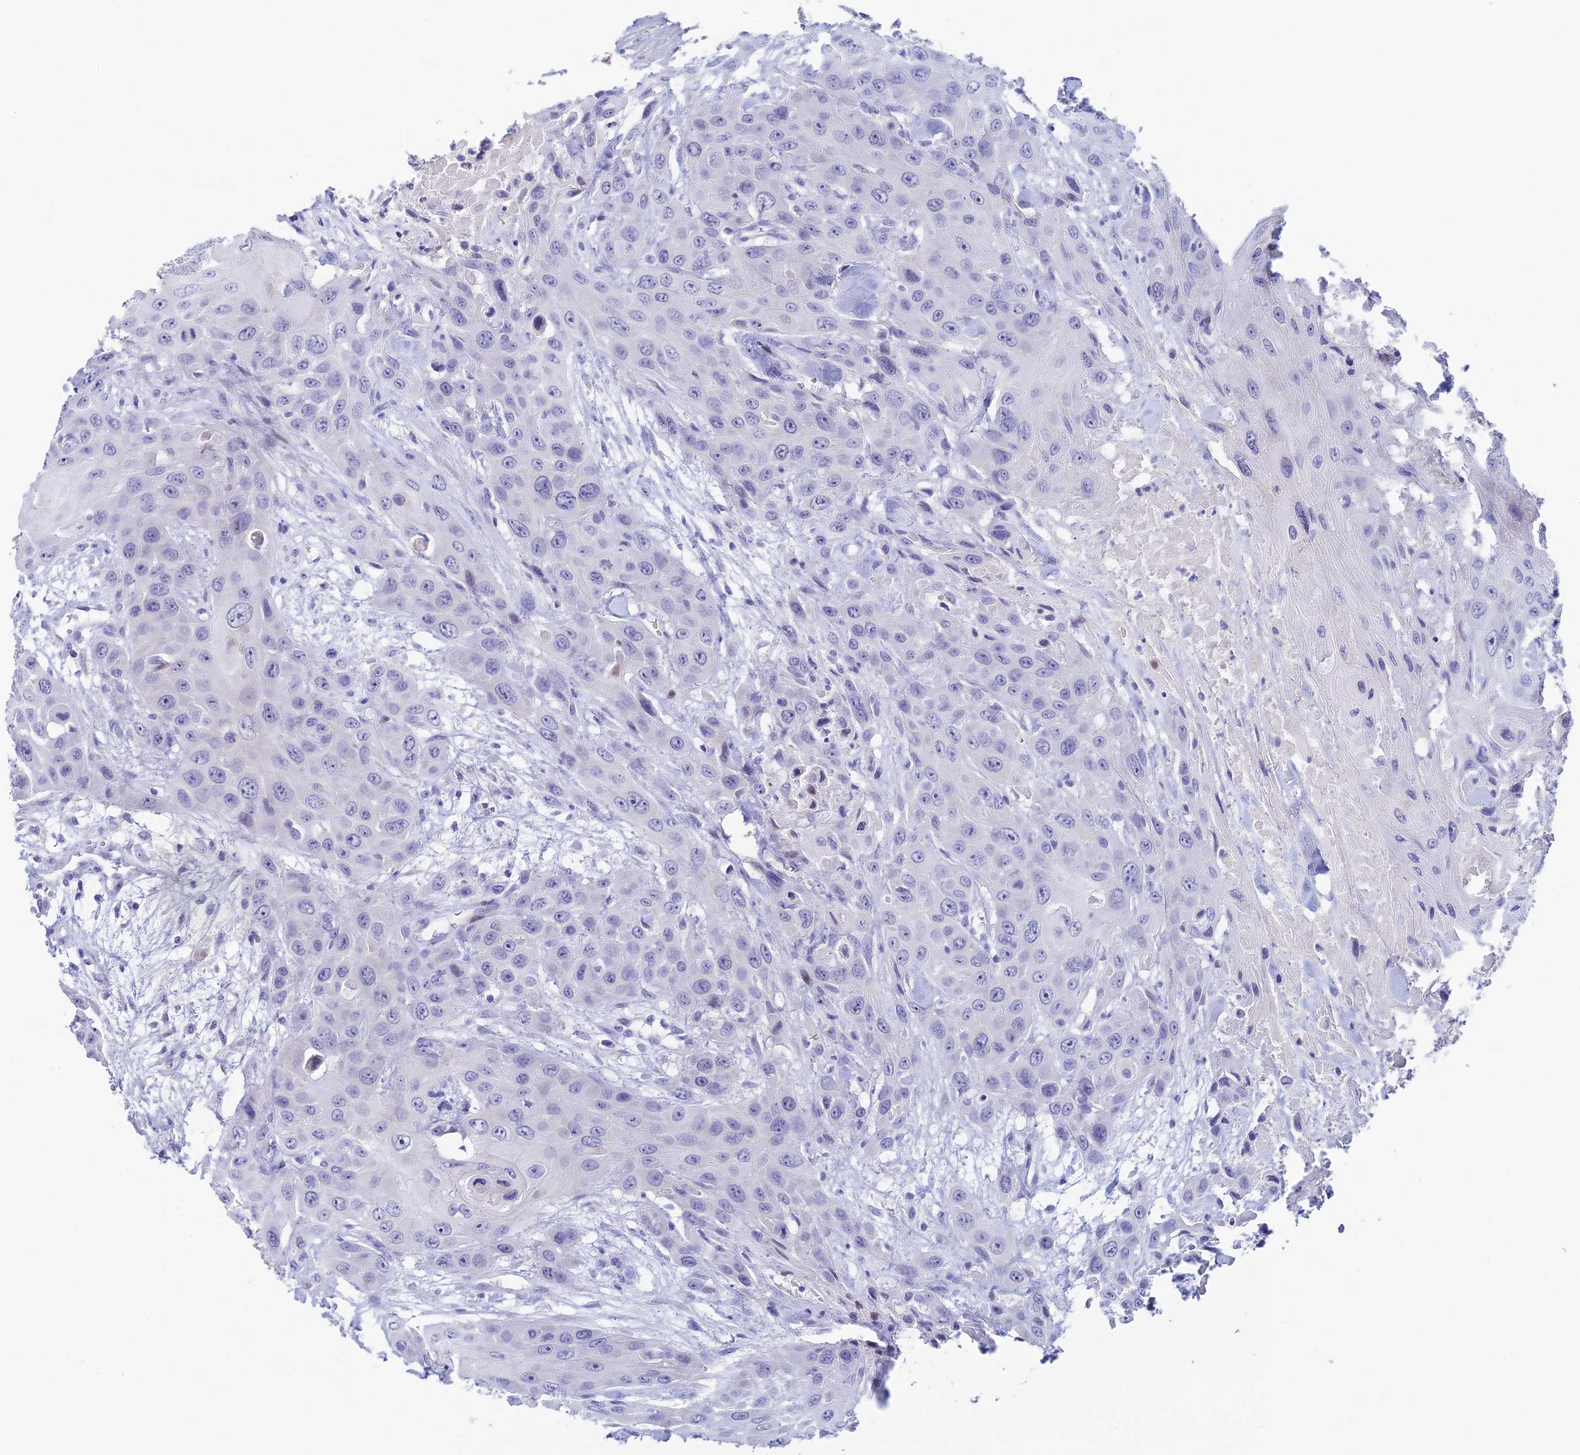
{"staining": {"intensity": "negative", "quantity": "none", "location": "none"}, "tissue": "head and neck cancer", "cell_type": "Tumor cells", "image_type": "cancer", "snomed": [{"axis": "morphology", "description": "Squamous cell carcinoma, NOS"}, {"axis": "topography", "description": "Head-Neck"}], "caption": "DAB (3,3'-diaminobenzidine) immunohistochemical staining of head and neck squamous cell carcinoma demonstrates no significant staining in tumor cells.", "gene": "REXO5", "patient": {"sex": "male", "age": 81}}